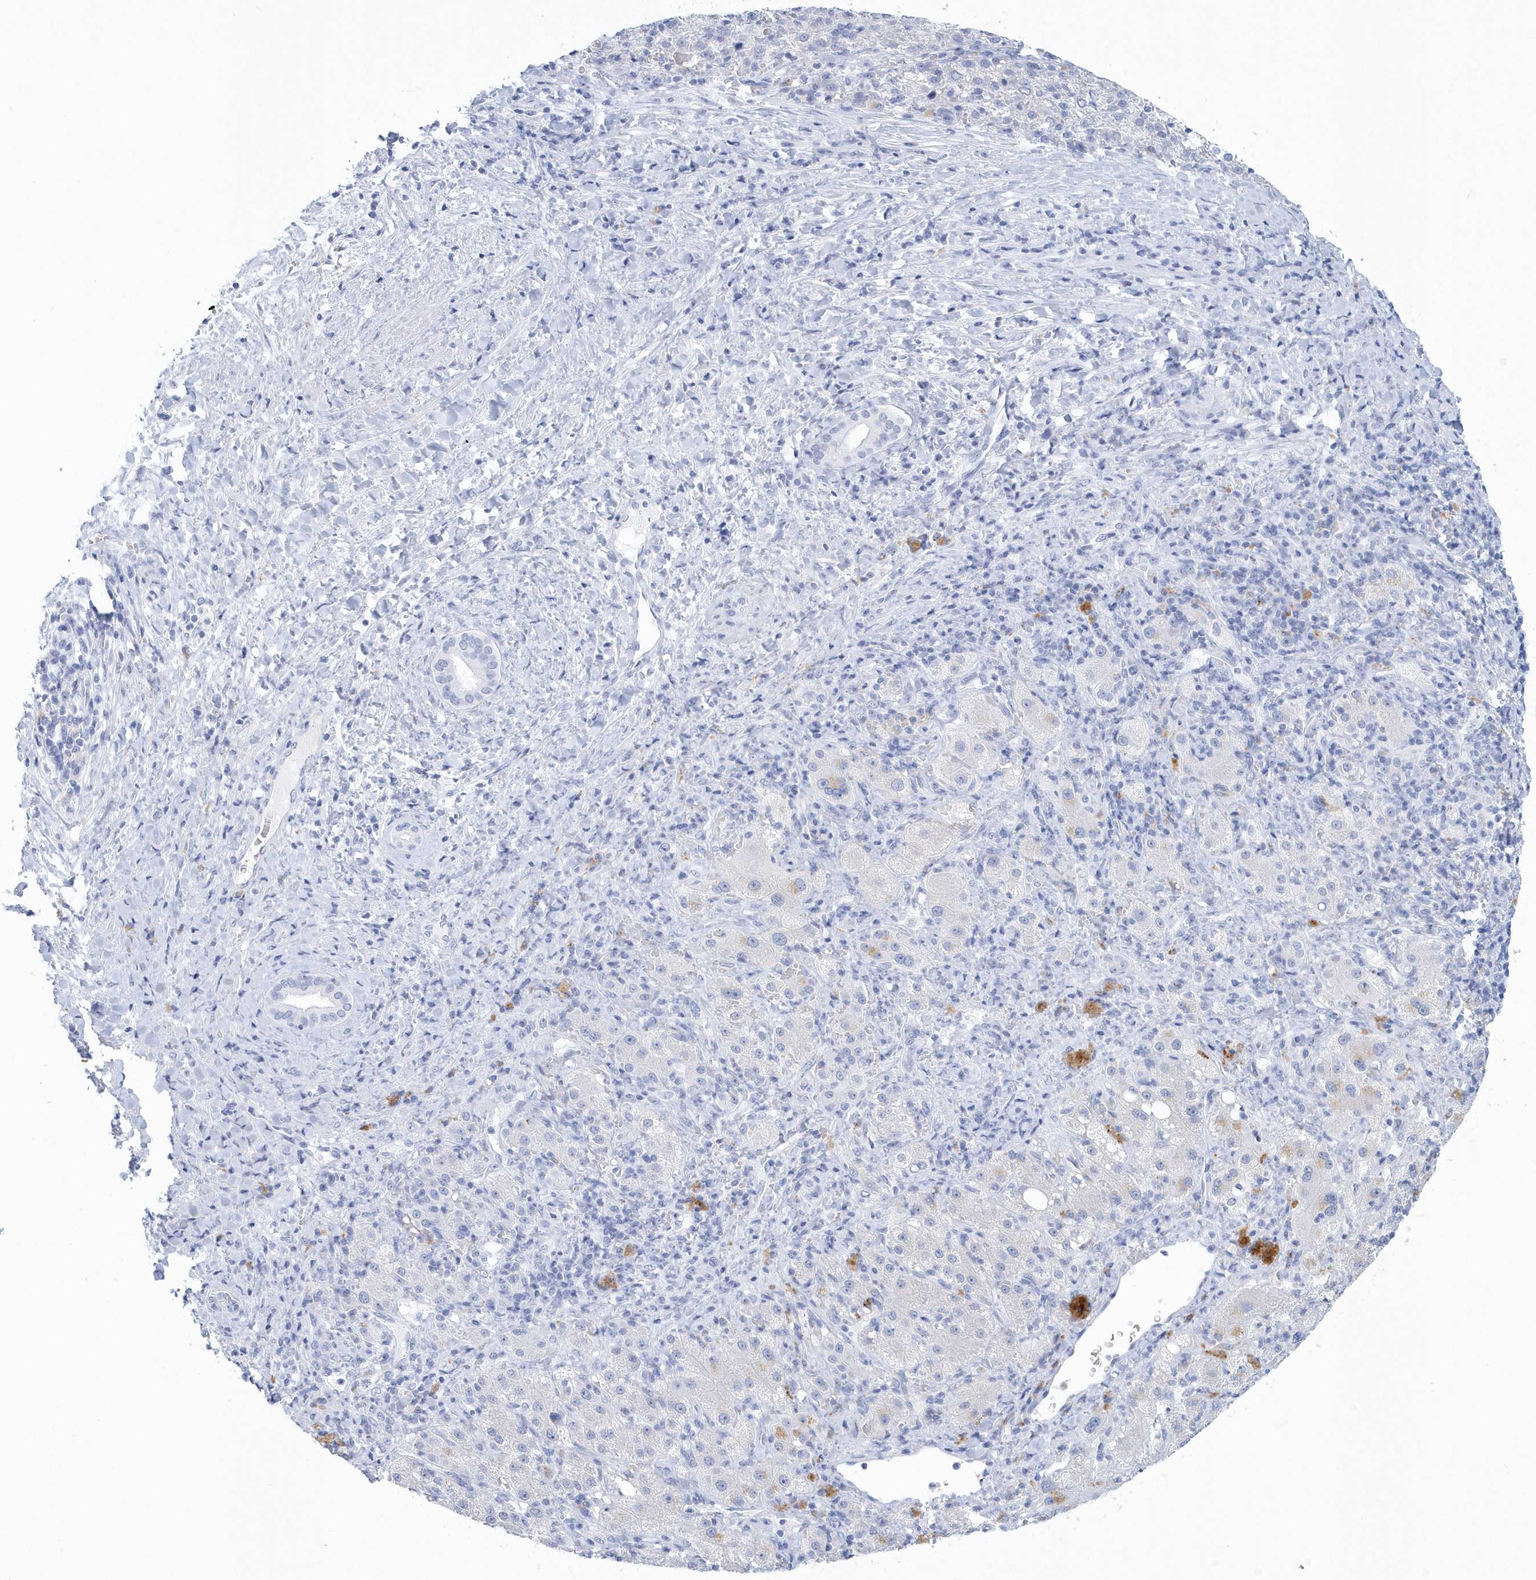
{"staining": {"intensity": "negative", "quantity": "none", "location": "none"}, "tissue": "liver cancer", "cell_type": "Tumor cells", "image_type": "cancer", "snomed": [{"axis": "morphology", "description": "Carcinoma, Hepatocellular, NOS"}, {"axis": "topography", "description": "Liver"}], "caption": "An image of human hepatocellular carcinoma (liver) is negative for staining in tumor cells.", "gene": "PTPRO", "patient": {"sex": "female", "age": 58}}